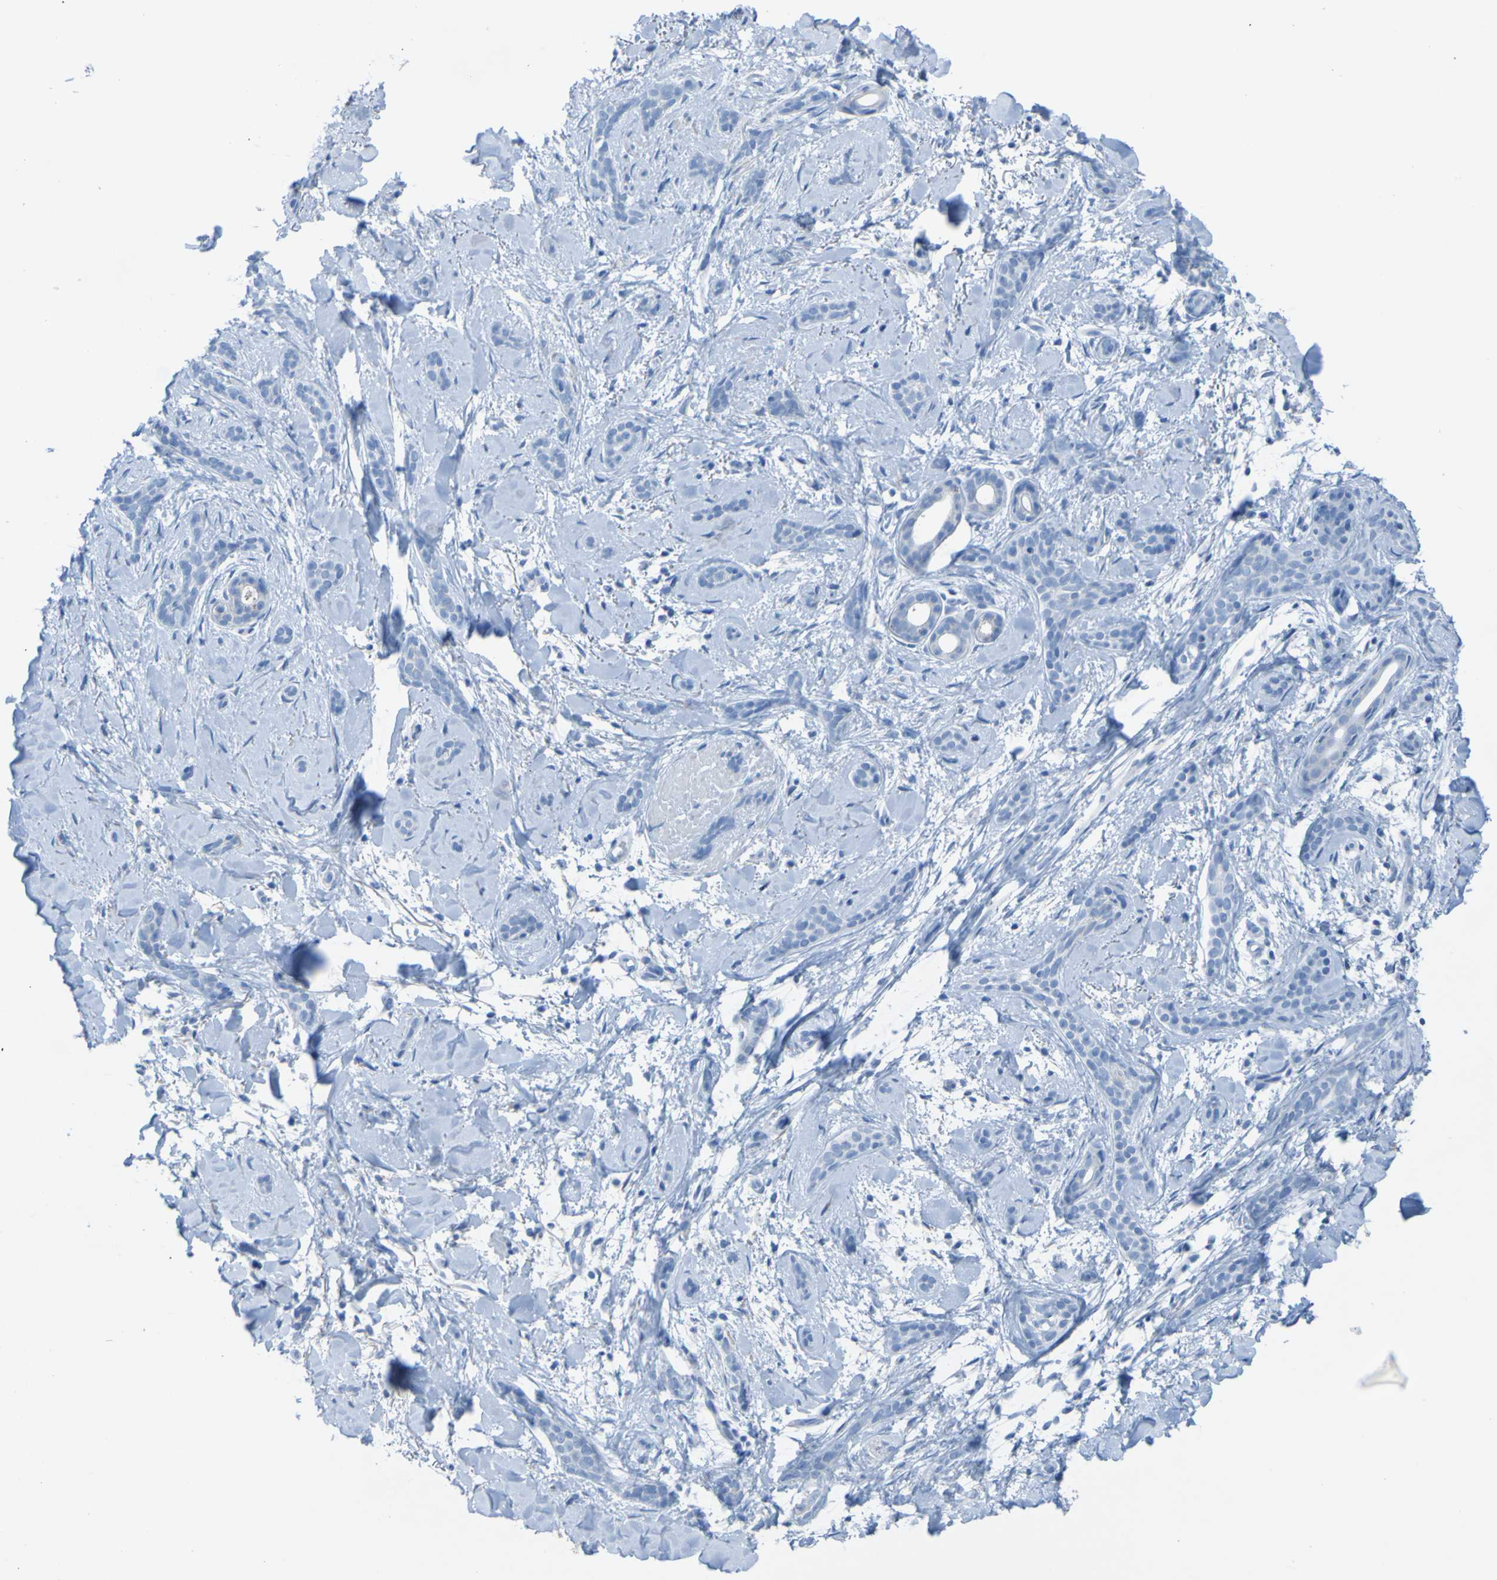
{"staining": {"intensity": "negative", "quantity": "none", "location": "none"}, "tissue": "skin cancer", "cell_type": "Tumor cells", "image_type": "cancer", "snomed": [{"axis": "morphology", "description": "Basal cell carcinoma"}, {"axis": "morphology", "description": "Adnexal tumor, benign"}, {"axis": "topography", "description": "Skin"}], "caption": "Immunohistochemistry image of neoplastic tissue: human skin cancer stained with DAB (3,3'-diaminobenzidine) displays no significant protein positivity in tumor cells.", "gene": "ACMSD", "patient": {"sex": "female", "age": 42}}